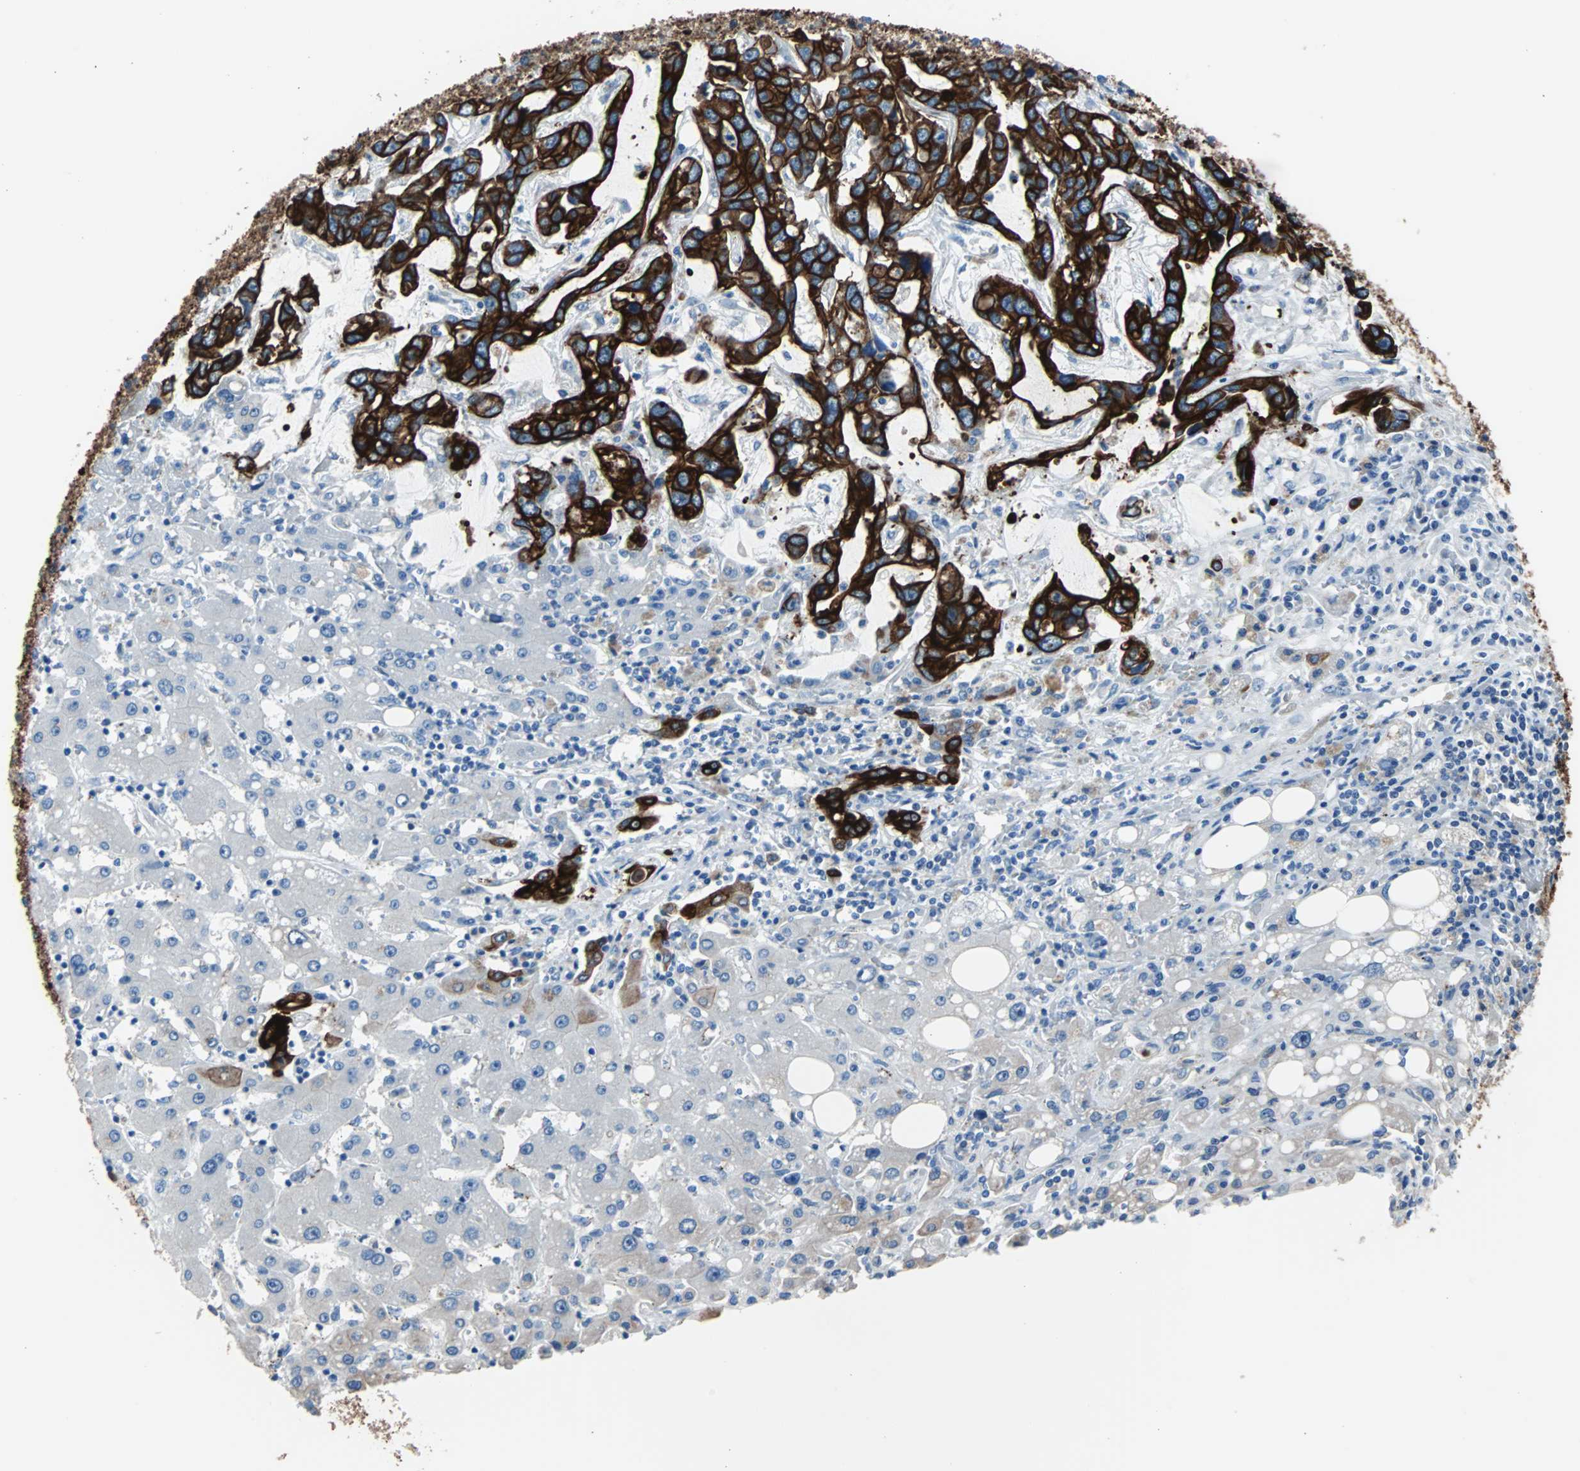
{"staining": {"intensity": "strong", "quantity": ">75%", "location": "cytoplasmic/membranous"}, "tissue": "liver cancer", "cell_type": "Tumor cells", "image_type": "cancer", "snomed": [{"axis": "morphology", "description": "Cholangiocarcinoma"}, {"axis": "topography", "description": "Liver"}], "caption": "Liver cancer (cholangiocarcinoma) stained for a protein (brown) exhibits strong cytoplasmic/membranous positive positivity in approximately >75% of tumor cells.", "gene": "KRT7", "patient": {"sex": "female", "age": 65}}